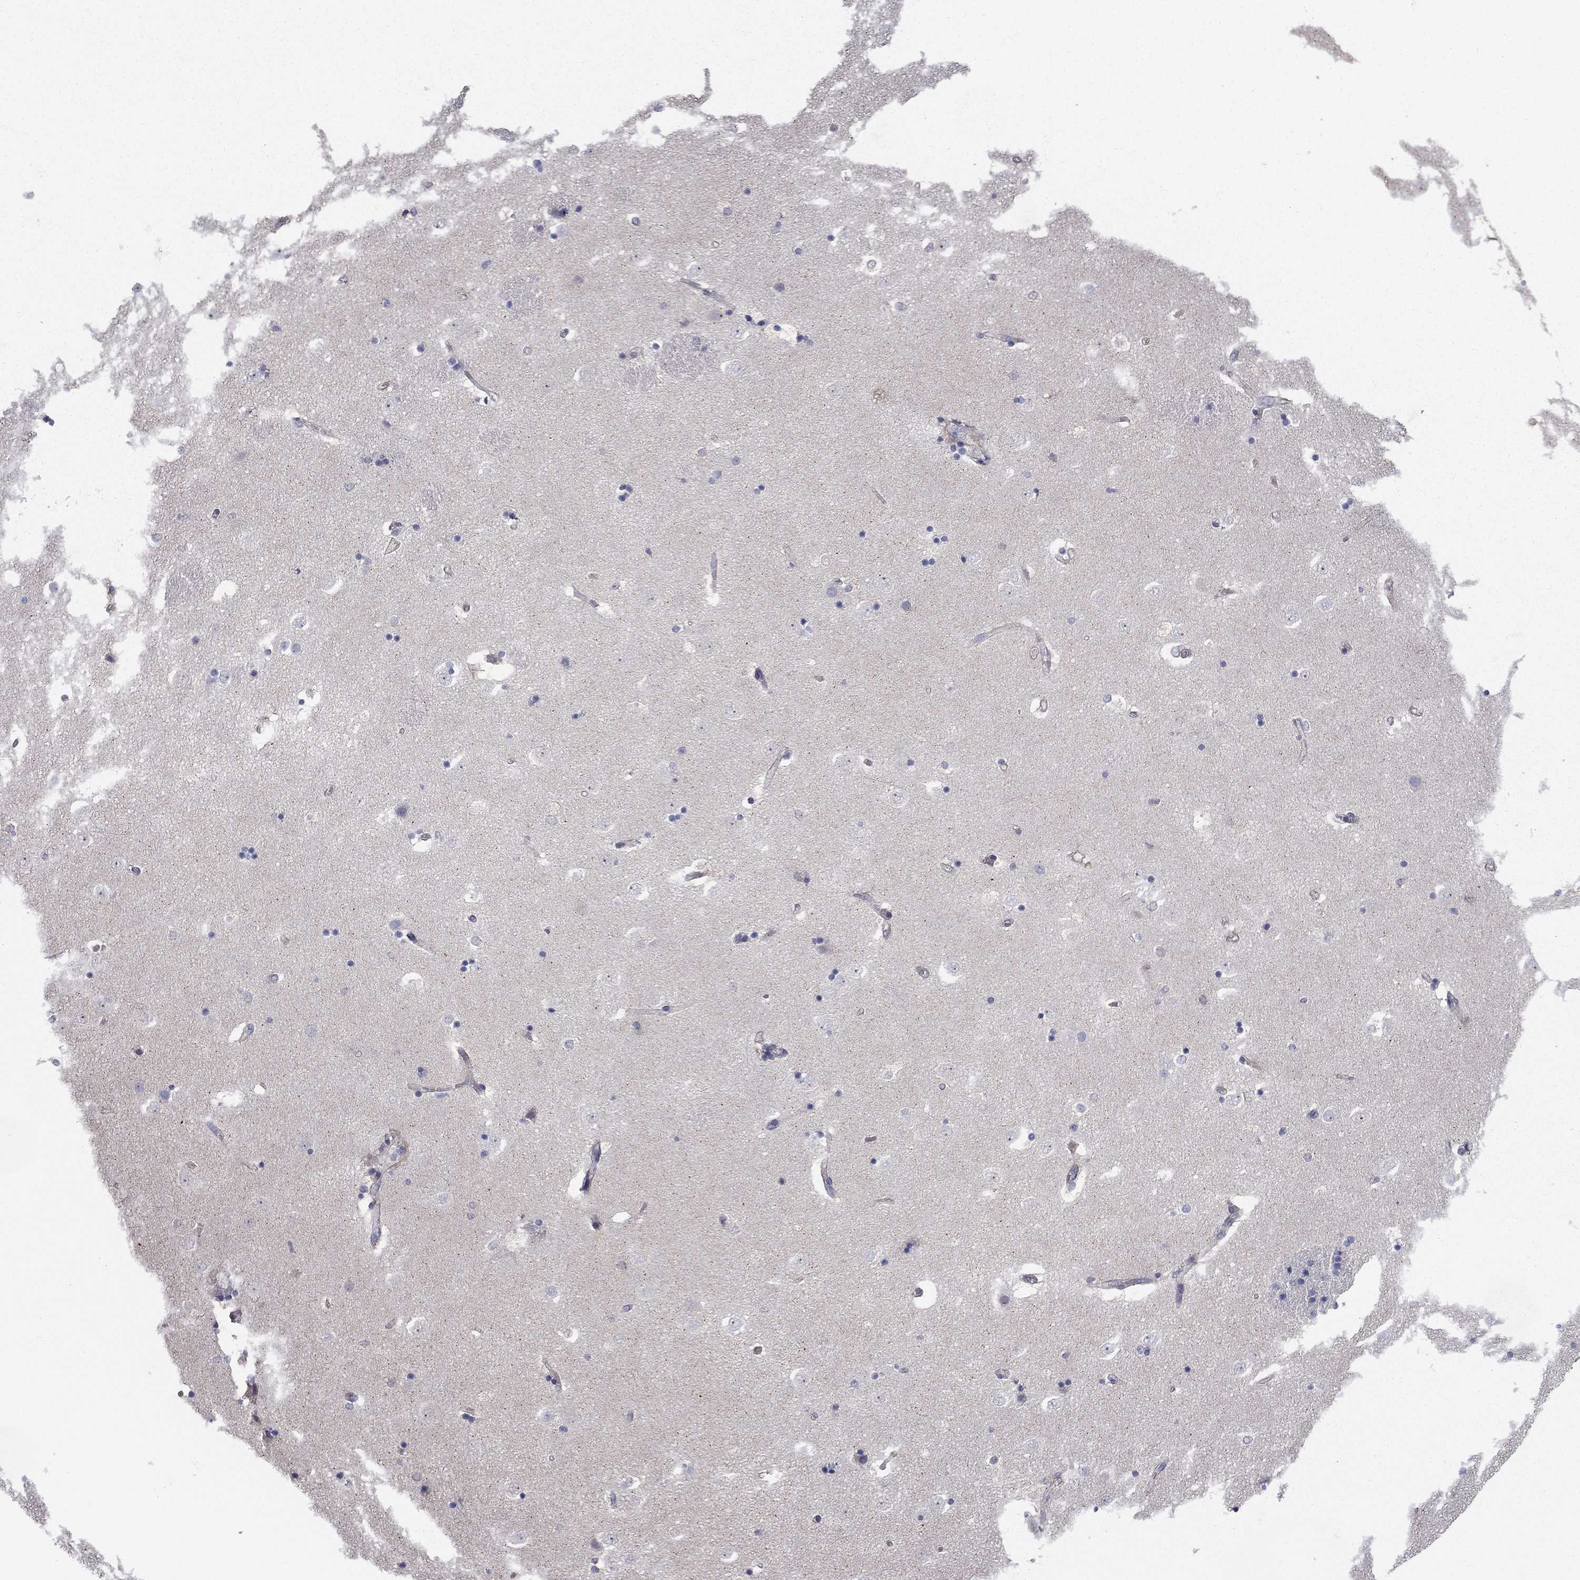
{"staining": {"intensity": "negative", "quantity": "none", "location": "none"}, "tissue": "caudate", "cell_type": "Glial cells", "image_type": "normal", "snomed": [{"axis": "morphology", "description": "Normal tissue, NOS"}, {"axis": "topography", "description": "Lateral ventricle wall"}], "caption": "High power microscopy micrograph of an immunohistochemistry photomicrograph of benign caudate, revealing no significant staining in glial cells.", "gene": "GRK7", "patient": {"sex": "male", "age": 51}}